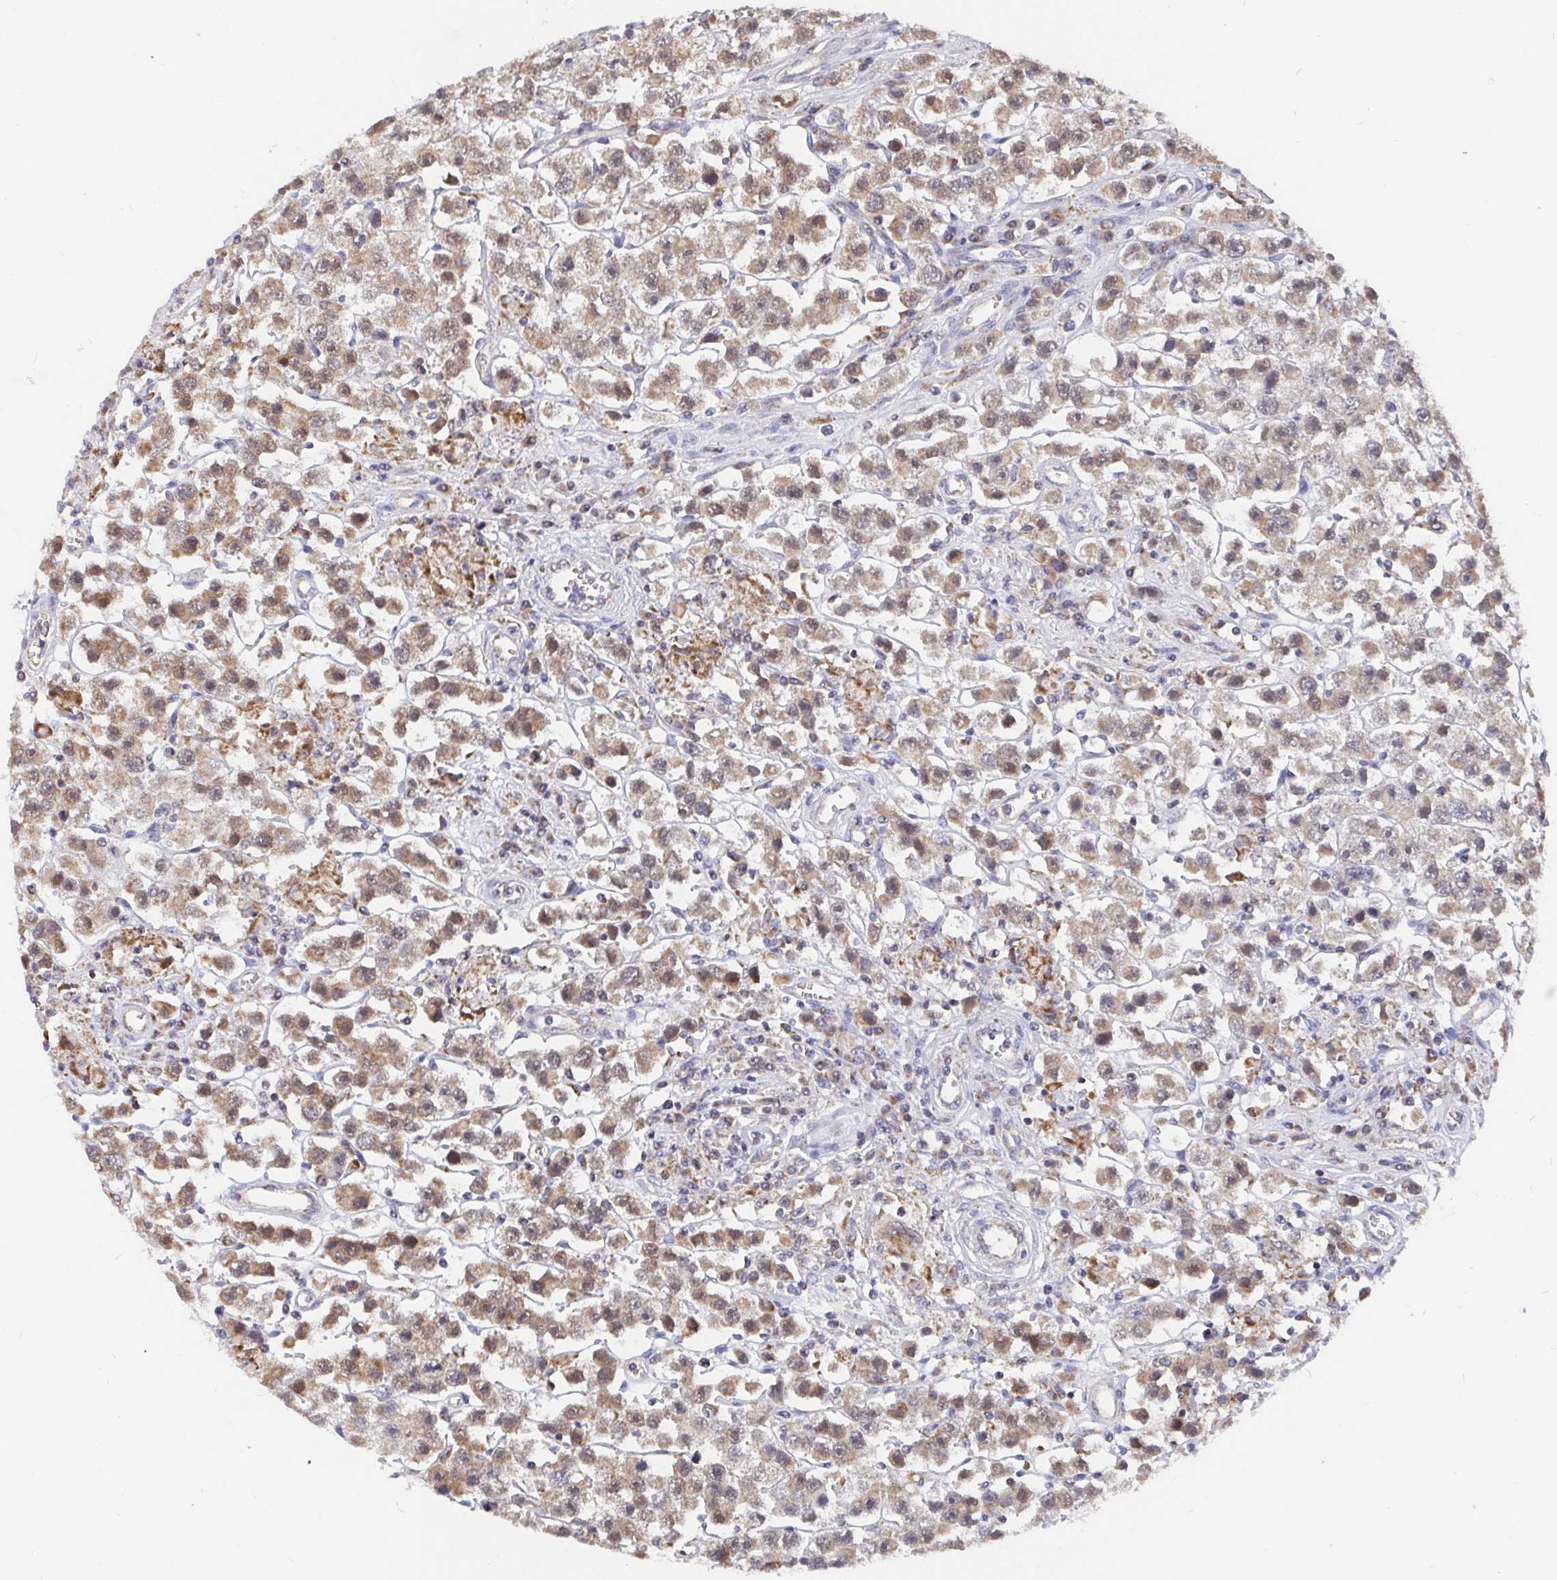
{"staining": {"intensity": "moderate", "quantity": ">75%", "location": "cytoplasmic/membranous,nuclear"}, "tissue": "testis cancer", "cell_type": "Tumor cells", "image_type": "cancer", "snomed": [{"axis": "morphology", "description": "Seminoma, NOS"}, {"axis": "topography", "description": "Testis"}], "caption": "The photomicrograph exhibits a brown stain indicating the presence of a protein in the cytoplasmic/membranous and nuclear of tumor cells in seminoma (testis).", "gene": "PDF", "patient": {"sex": "male", "age": 45}}